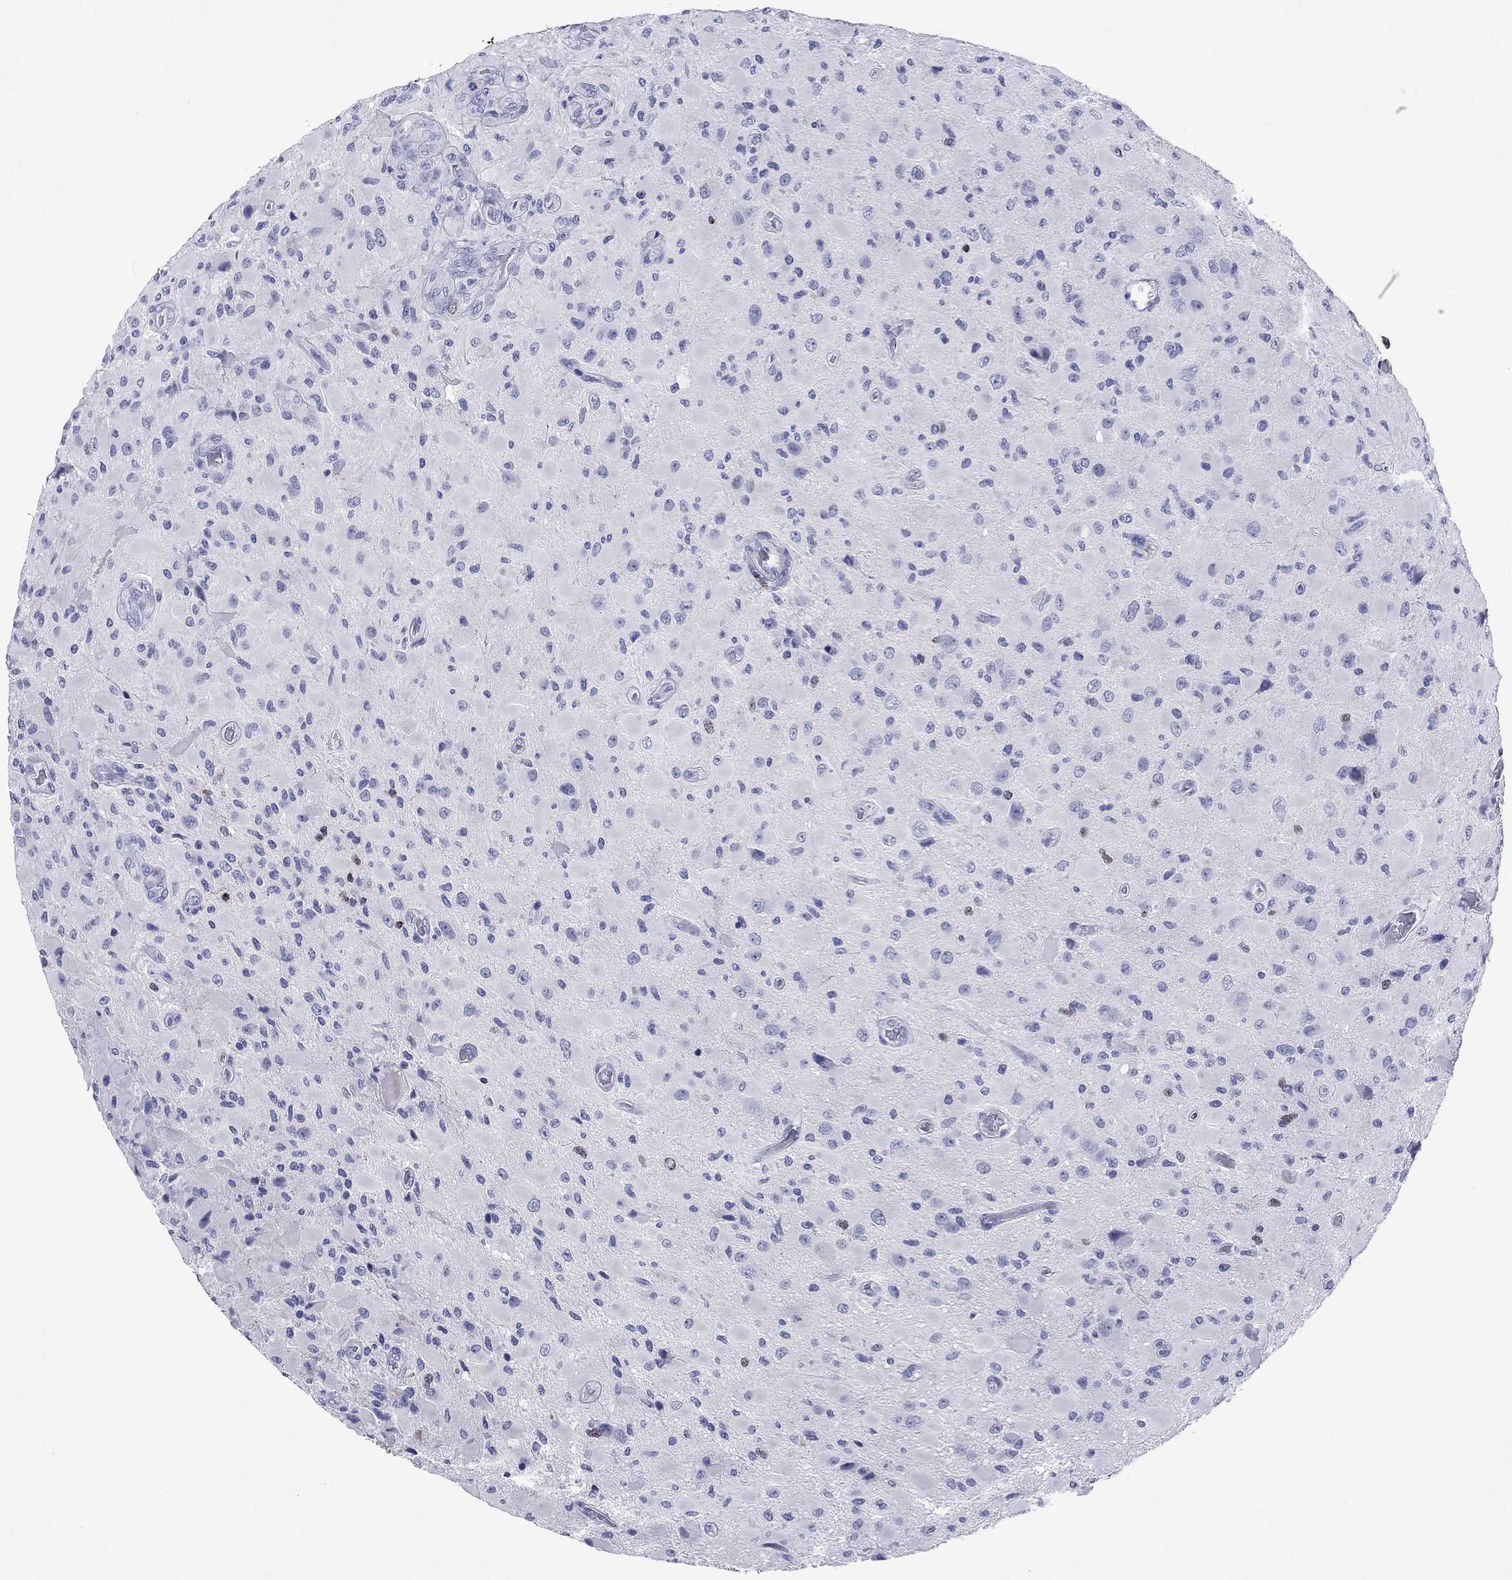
{"staining": {"intensity": "weak", "quantity": "<25%", "location": "nuclear"}, "tissue": "glioma", "cell_type": "Tumor cells", "image_type": "cancer", "snomed": [{"axis": "morphology", "description": "Glioma, malignant, High grade"}, {"axis": "topography", "description": "Cerebral cortex"}], "caption": "Micrograph shows no protein positivity in tumor cells of glioma tissue. (DAB (3,3'-diaminobenzidine) immunohistochemistry (IHC) with hematoxylin counter stain).", "gene": "GZMK", "patient": {"sex": "male", "age": 35}}